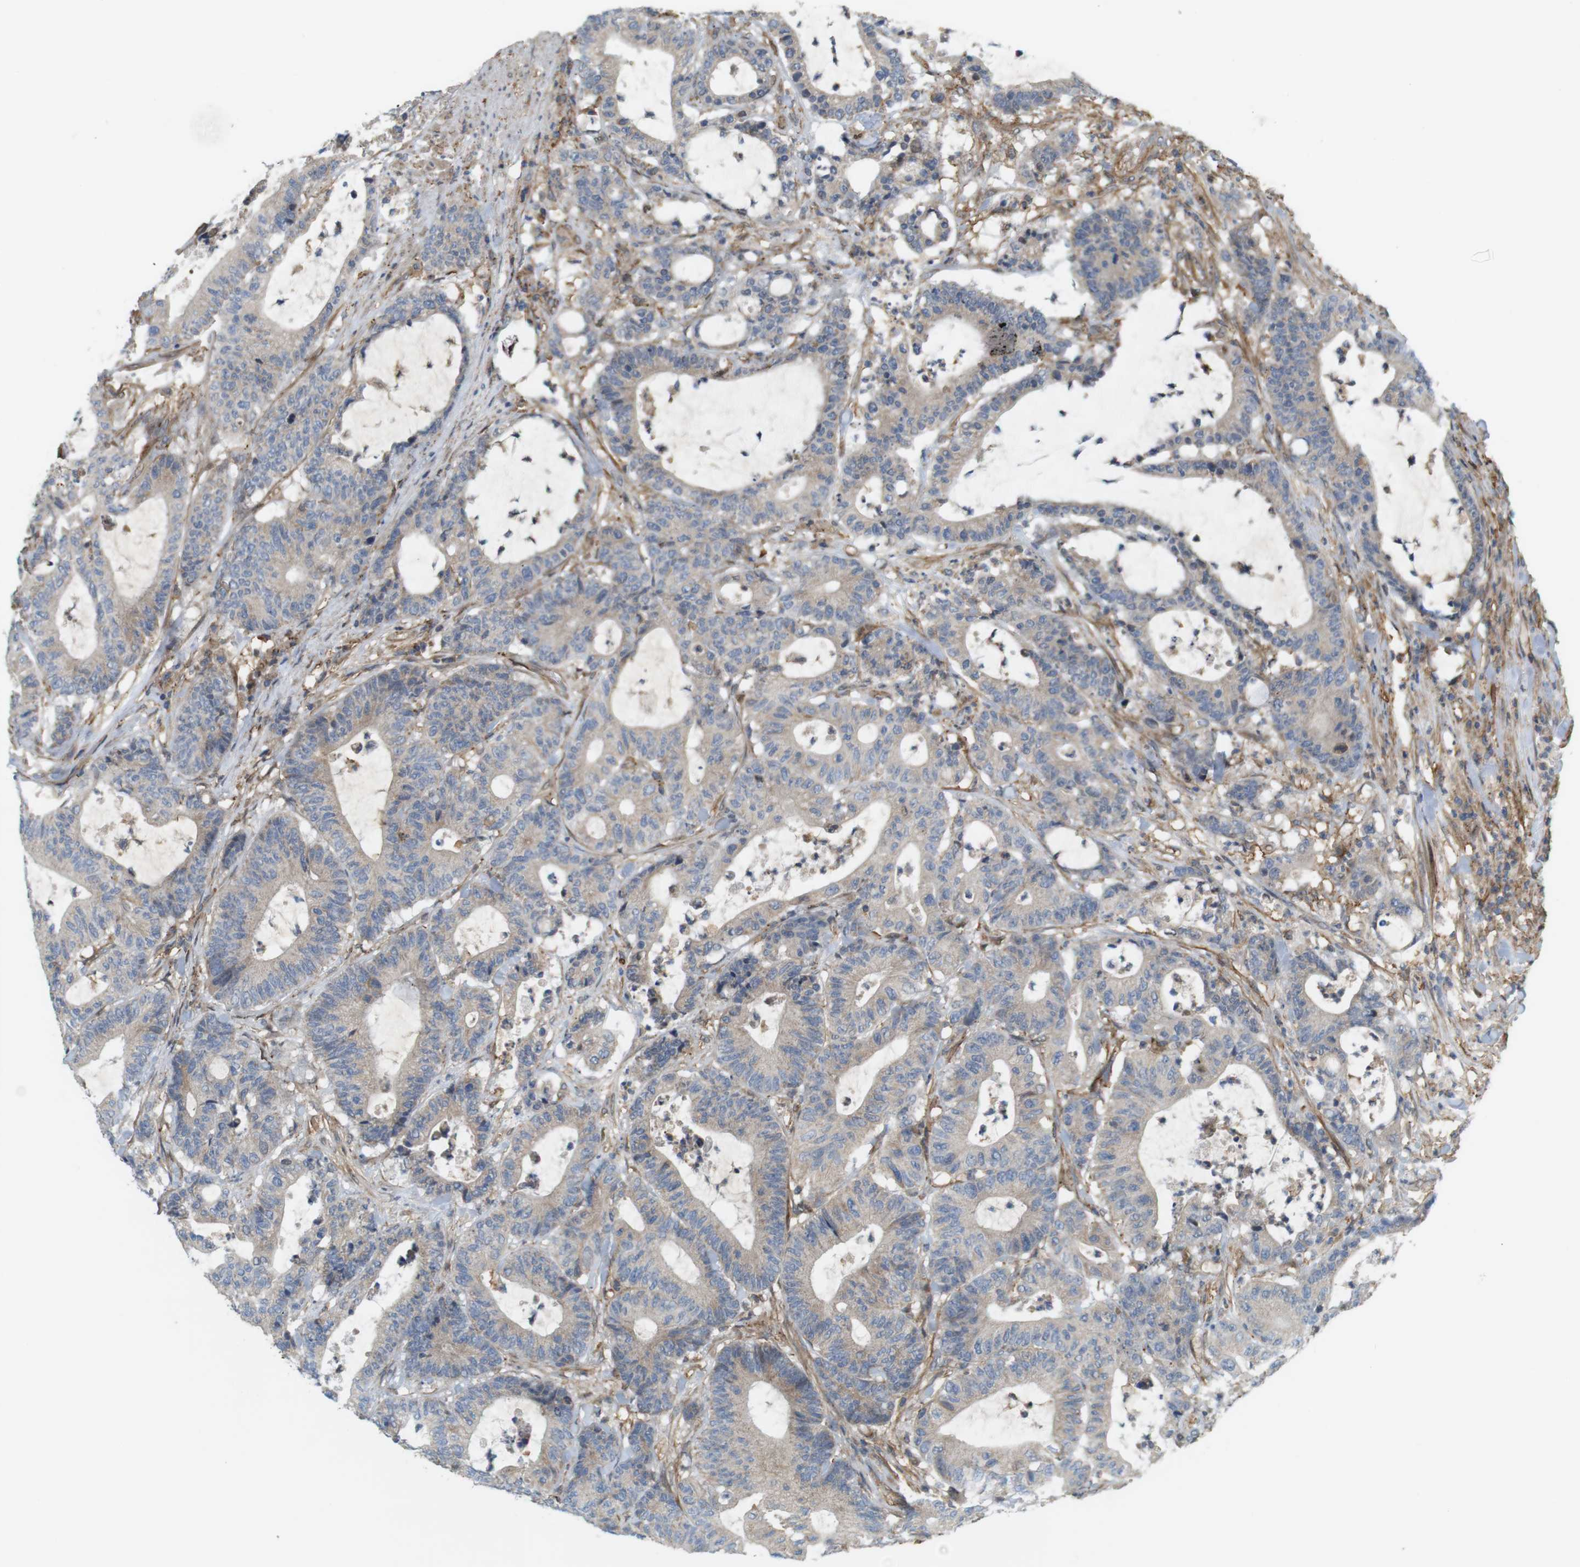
{"staining": {"intensity": "weak", "quantity": ">75%", "location": "cytoplasmic/membranous"}, "tissue": "colorectal cancer", "cell_type": "Tumor cells", "image_type": "cancer", "snomed": [{"axis": "morphology", "description": "Adenocarcinoma, NOS"}, {"axis": "topography", "description": "Colon"}], "caption": "A high-resolution micrograph shows immunohistochemistry (IHC) staining of adenocarcinoma (colorectal), which exhibits weak cytoplasmic/membranous positivity in approximately >75% of tumor cells.", "gene": "DDAH2", "patient": {"sex": "female", "age": 84}}